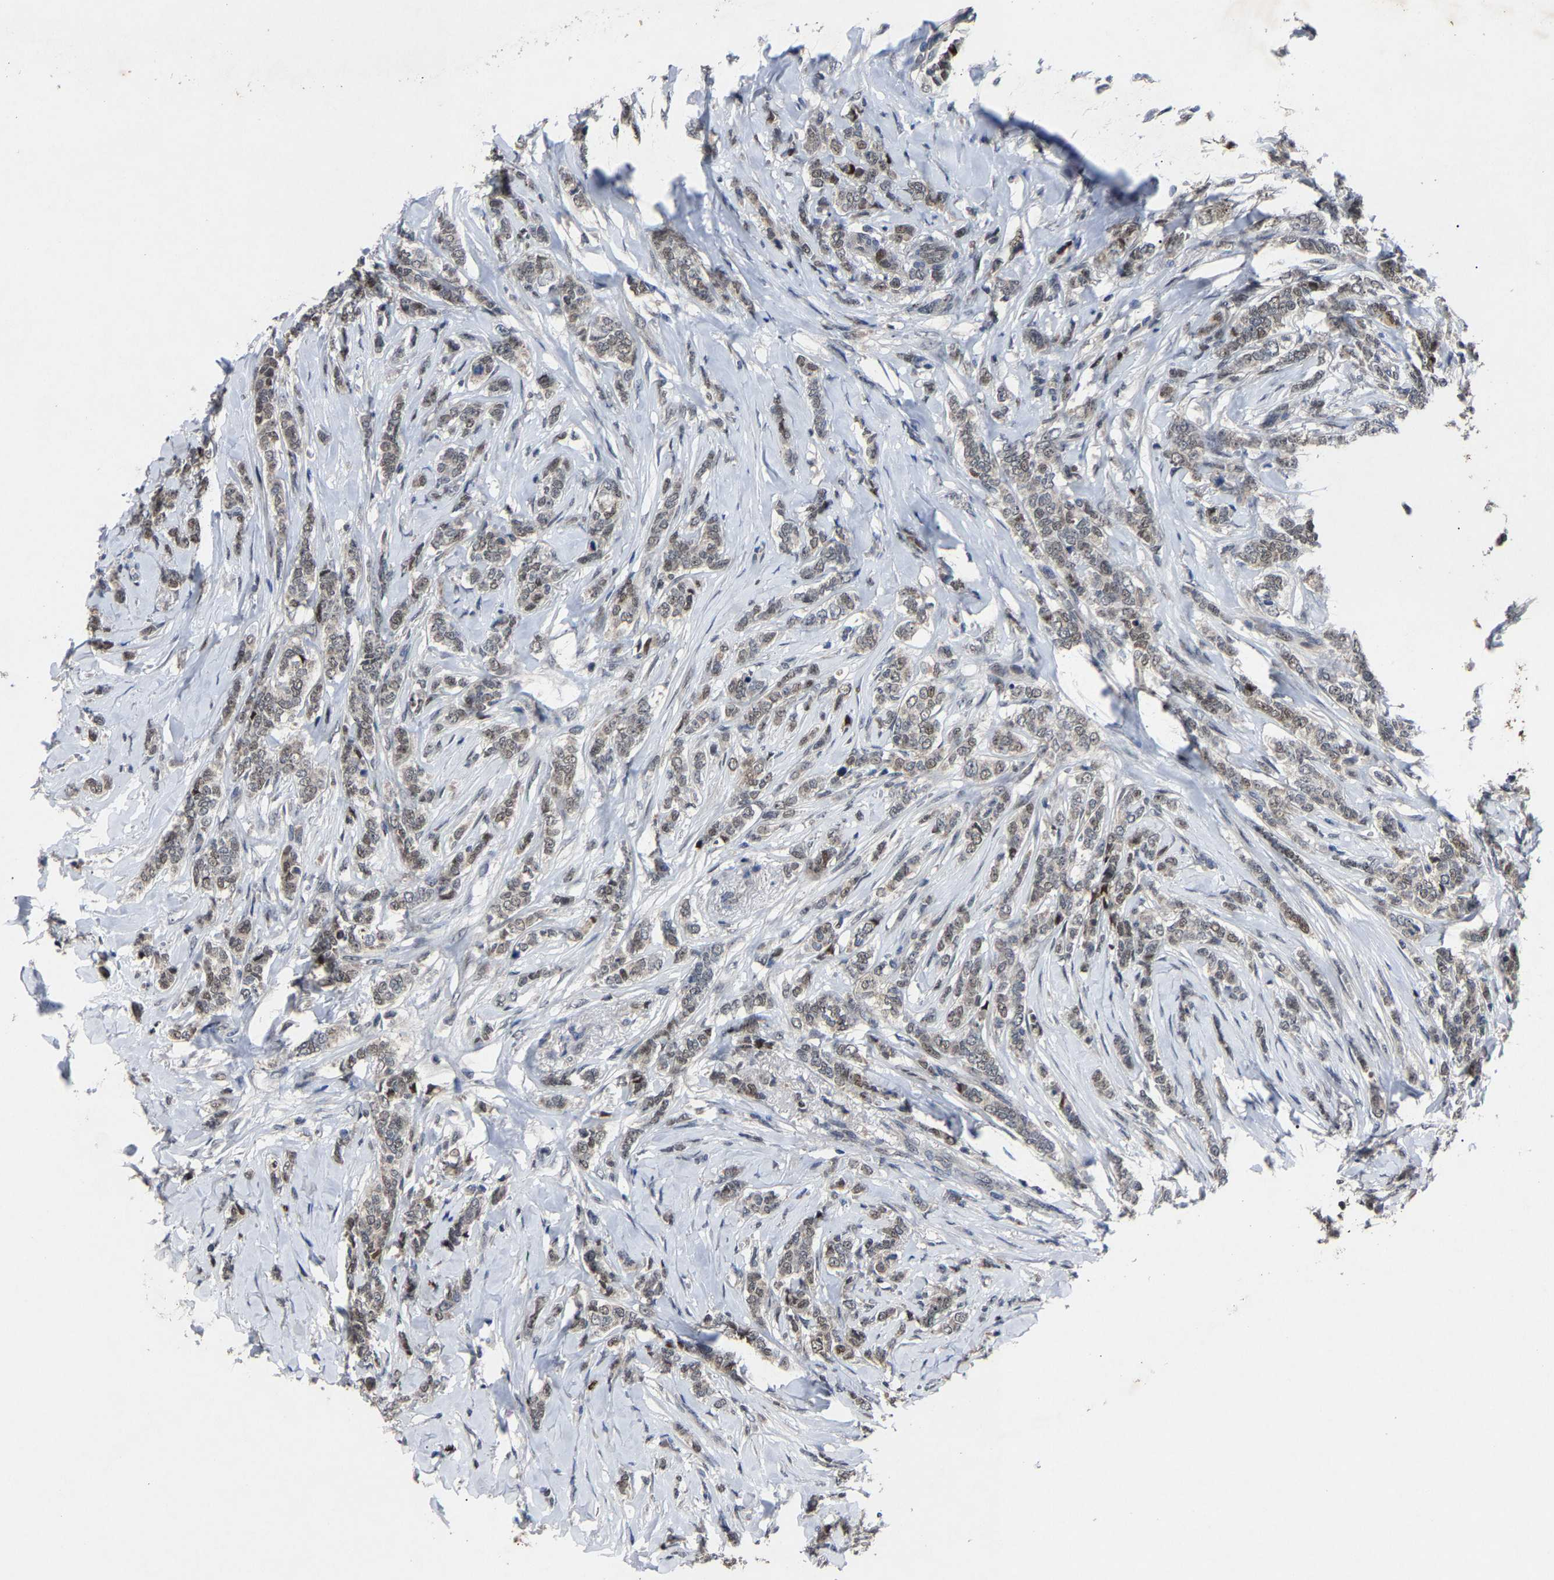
{"staining": {"intensity": "weak", "quantity": ">75%", "location": "nuclear"}, "tissue": "breast cancer", "cell_type": "Tumor cells", "image_type": "cancer", "snomed": [{"axis": "morphology", "description": "Lobular carcinoma"}, {"axis": "topography", "description": "Skin"}, {"axis": "topography", "description": "Breast"}], "caption": "Immunohistochemical staining of human lobular carcinoma (breast) shows weak nuclear protein staining in approximately >75% of tumor cells.", "gene": "LSM8", "patient": {"sex": "female", "age": 46}}